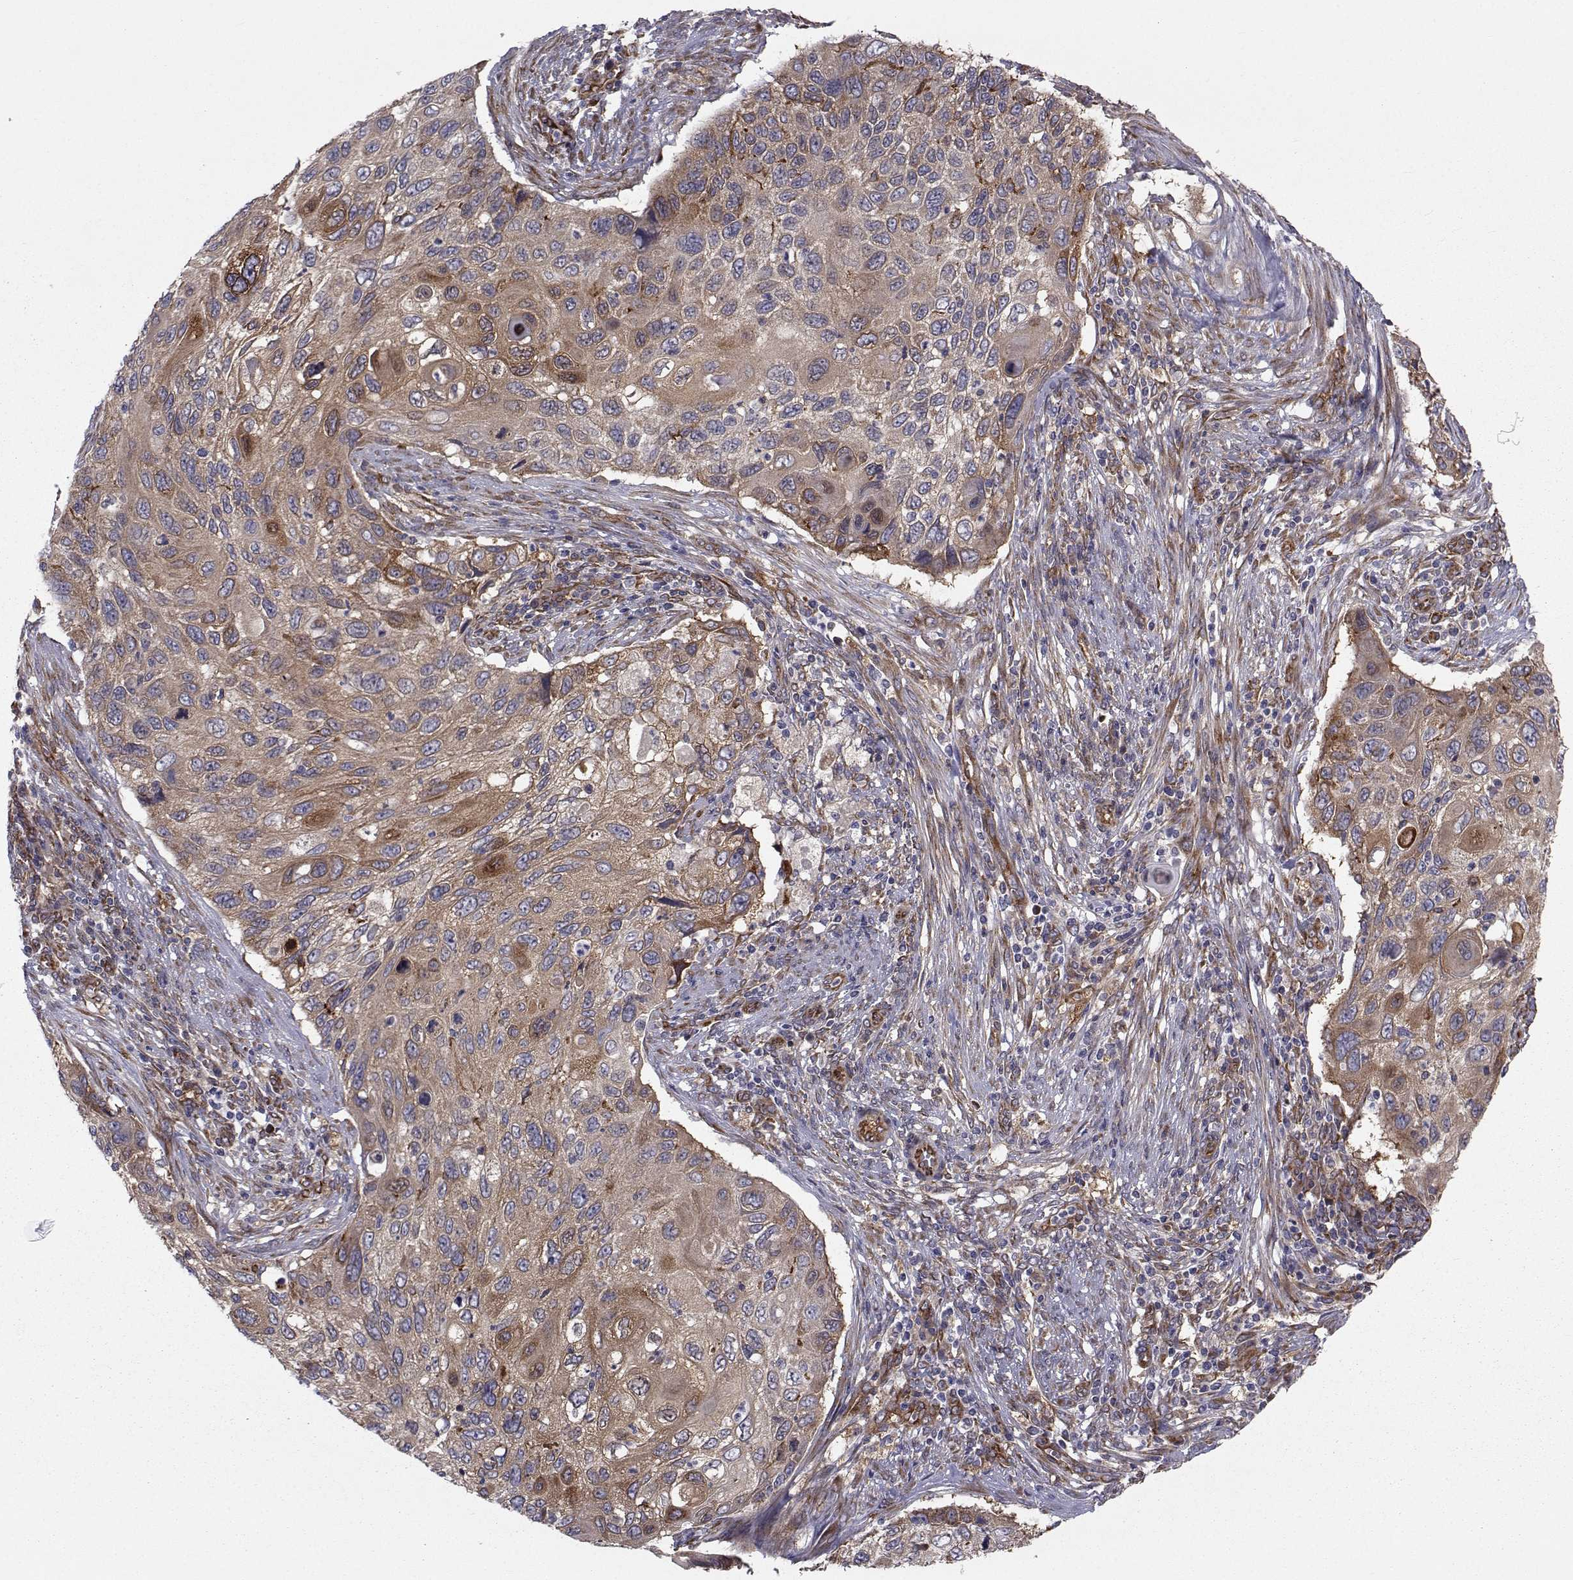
{"staining": {"intensity": "moderate", "quantity": "25%-75%", "location": "cytoplasmic/membranous"}, "tissue": "cervical cancer", "cell_type": "Tumor cells", "image_type": "cancer", "snomed": [{"axis": "morphology", "description": "Squamous cell carcinoma, NOS"}, {"axis": "topography", "description": "Cervix"}], "caption": "A micrograph of human squamous cell carcinoma (cervical) stained for a protein demonstrates moderate cytoplasmic/membranous brown staining in tumor cells. (Stains: DAB in brown, nuclei in blue, Microscopy: brightfield microscopy at high magnification).", "gene": "TRIP10", "patient": {"sex": "female", "age": 70}}